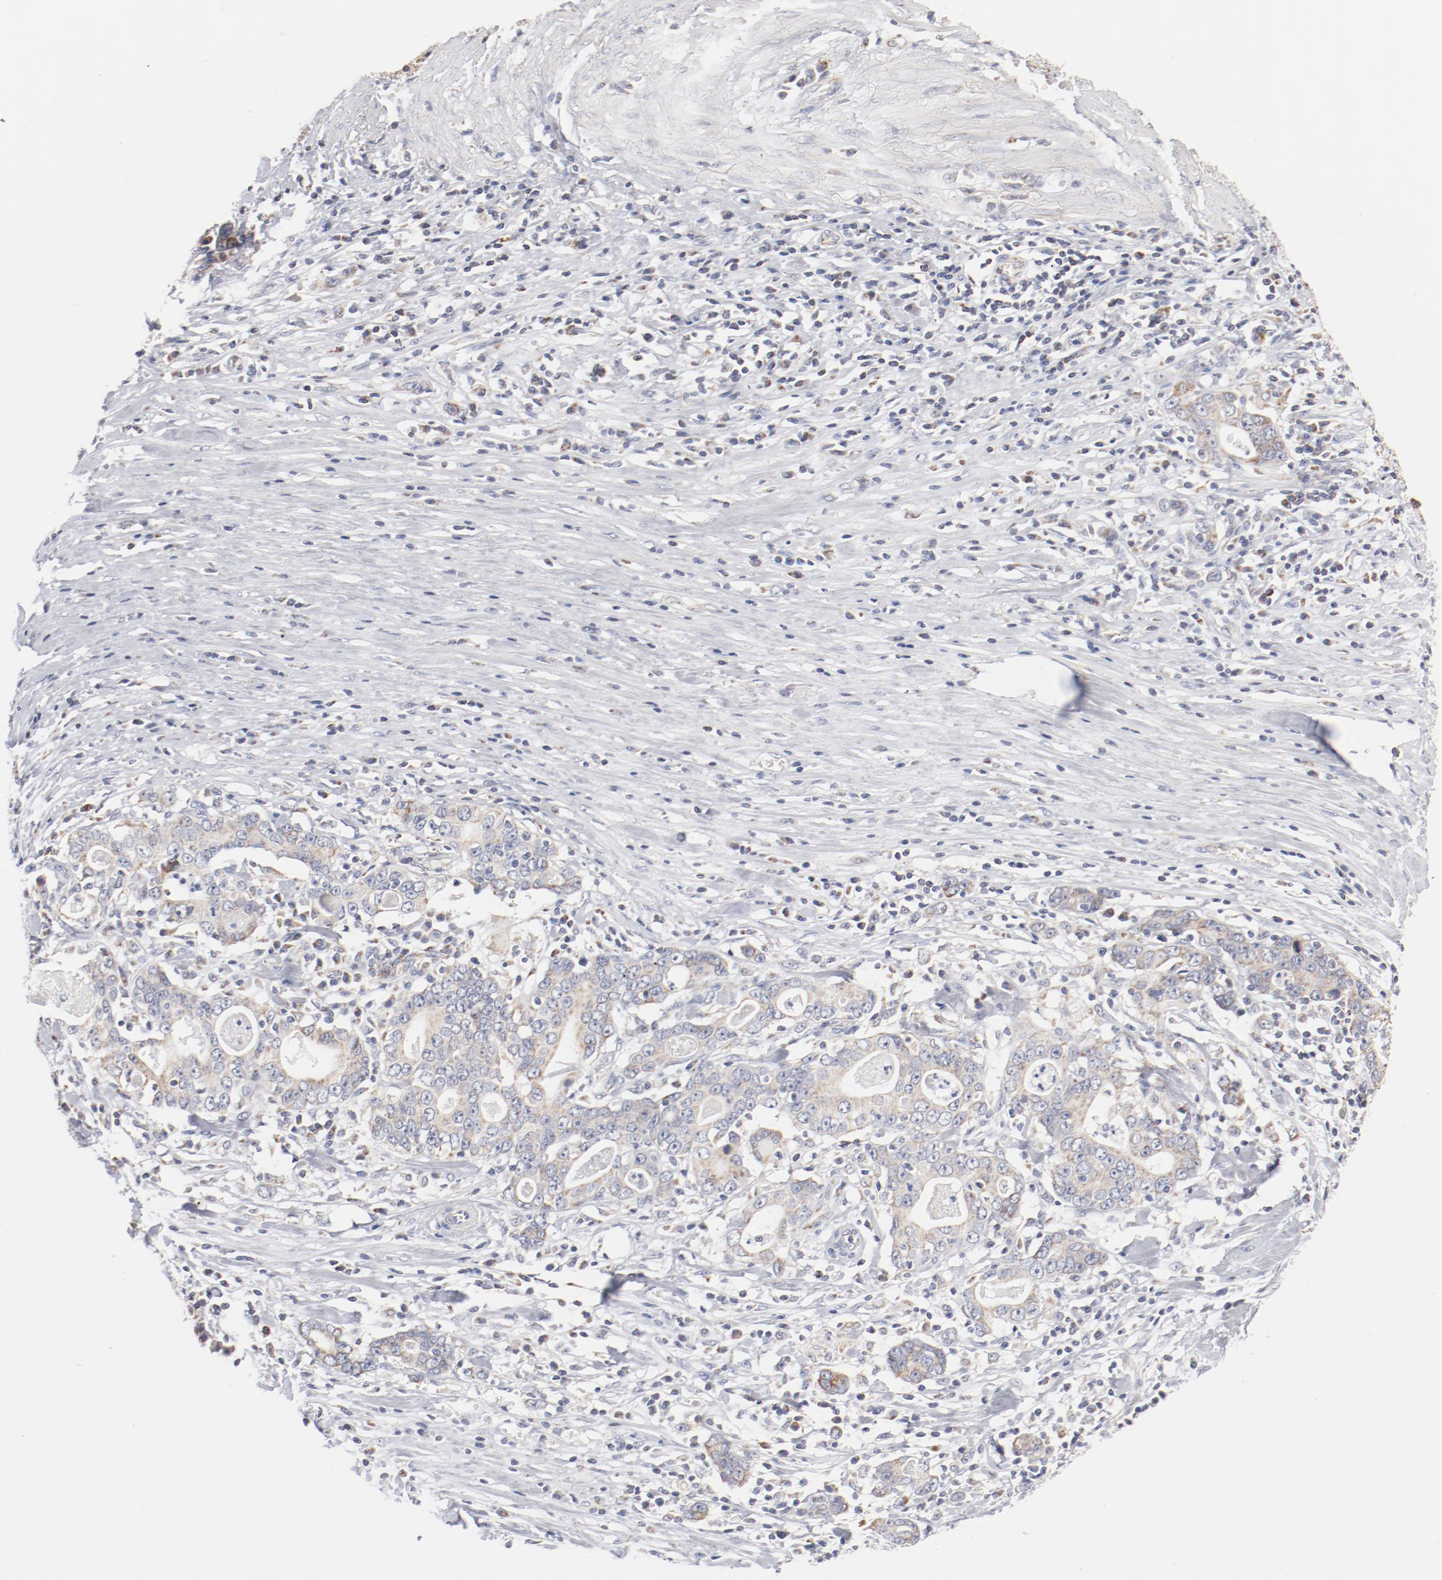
{"staining": {"intensity": "moderate", "quantity": ">75%", "location": "cytoplasmic/membranous"}, "tissue": "stomach cancer", "cell_type": "Tumor cells", "image_type": "cancer", "snomed": [{"axis": "morphology", "description": "Adenocarcinoma, NOS"}, {"axis": "topography", "description": "Stomach, lower"}], "caption": "This image displays immunohistochemistry (IHC) staining of human stomach cancer (adenocarcinoma), with medium moderate cytoplasmic/membranous expression in approximately >75% of tumor cells.", "gene": "MRPL58", "patient": {"sex": "female", "age": 72}}